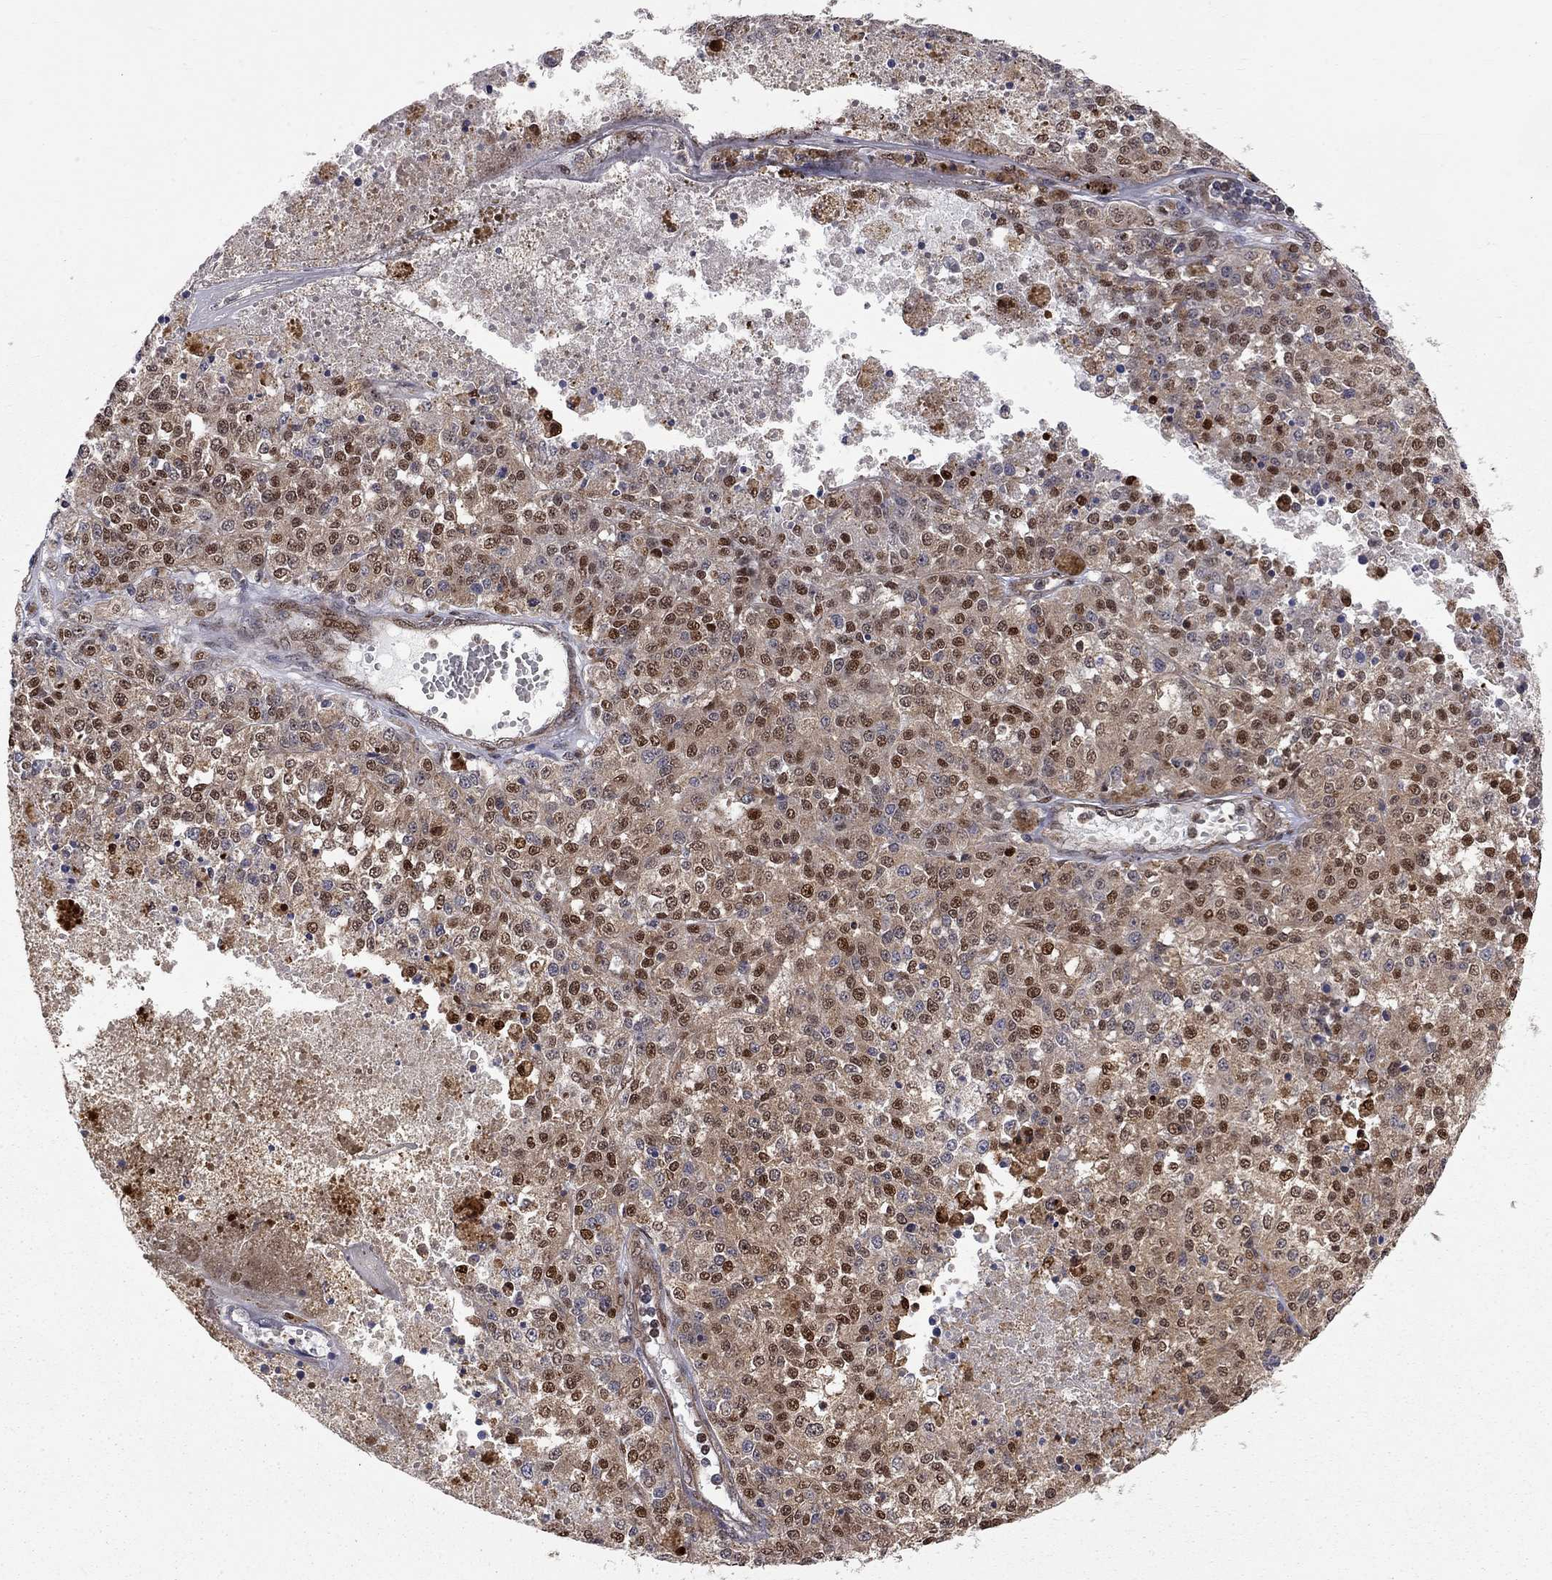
{"staining": {"intensity": "moderate", "quantity": "<25%", "location": "cytoplasmic/membranous,nuclear"}, "tissue": "melanoma", "cell_type": "Tumor cells", "image_type": "cancer", "snomed": [{"axis": "morphology", "description": "Malignant melanoma, Metastatic site"}, {"axis": "topography", "description": "Lymph node"}], "caption": "This micrograph shows IHC staining of human melanoma, with low moderate cytoplasmic/membranous and nuclear expression in approximately <25% of tumor cells.", "gene": "ELOB", "patient": {"sex": "female", "age": 64}}